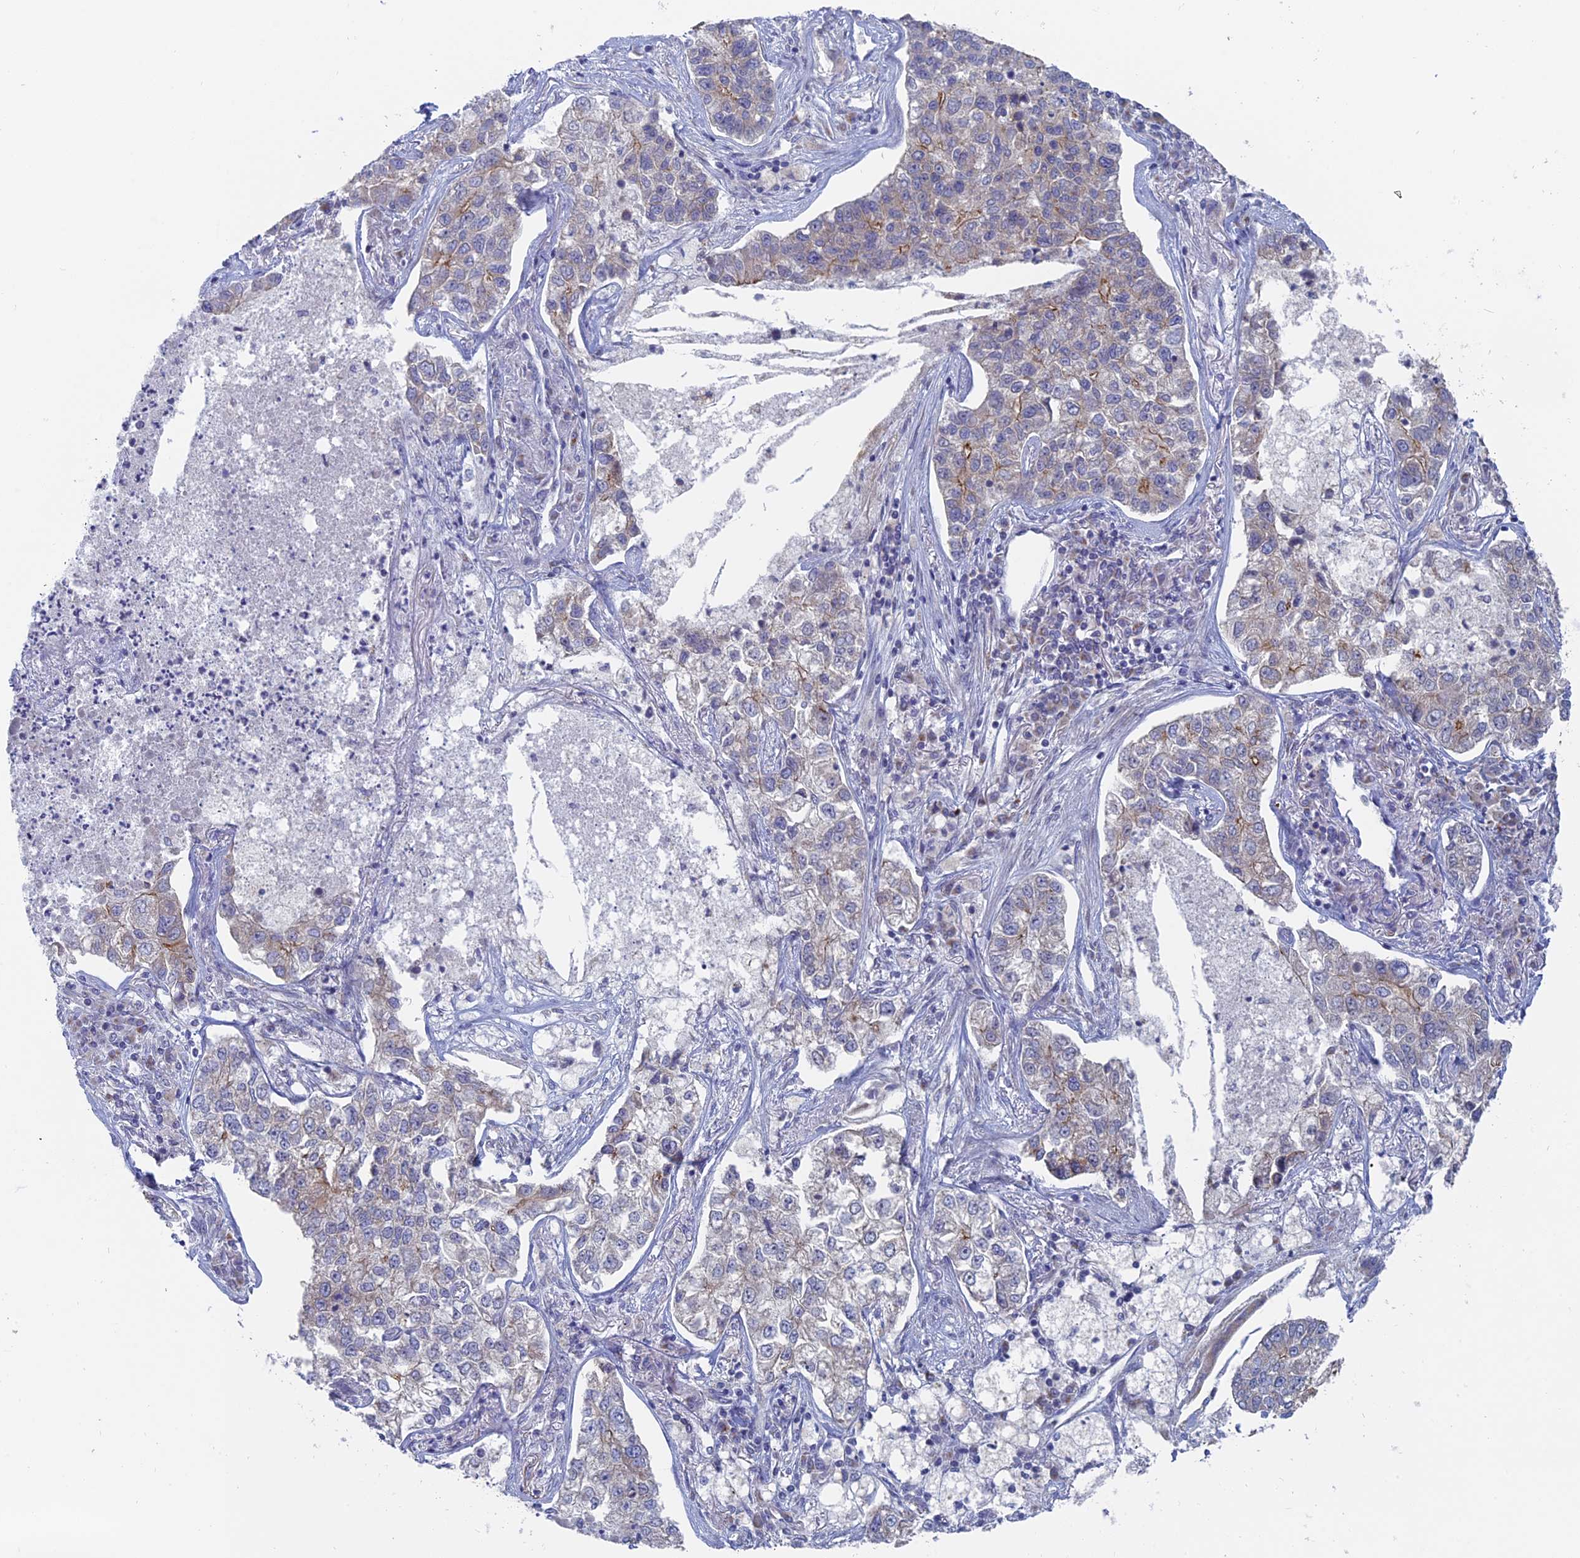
{"staining": {"intensity": "moderate", "quantity": "25%-75%", "location": "cytoplasmic/membranous"}, "tissue": "lung cancer", "cell_type": "Tumor cells", "image_type": "cancer", "snomed": [{"axis": "morphology", "description": "Adenocarcinoma, NOS"}, {"axis": "topography", "description": "Lung"}], "caption": "The image displays staining of lung adenocarcinoma, revealing moderate cytoplasmic/membranous protein staining (brown color) within tumor cells.", "gene": "TBC1D30", "patient": {"sex": "male", "age": 49}}